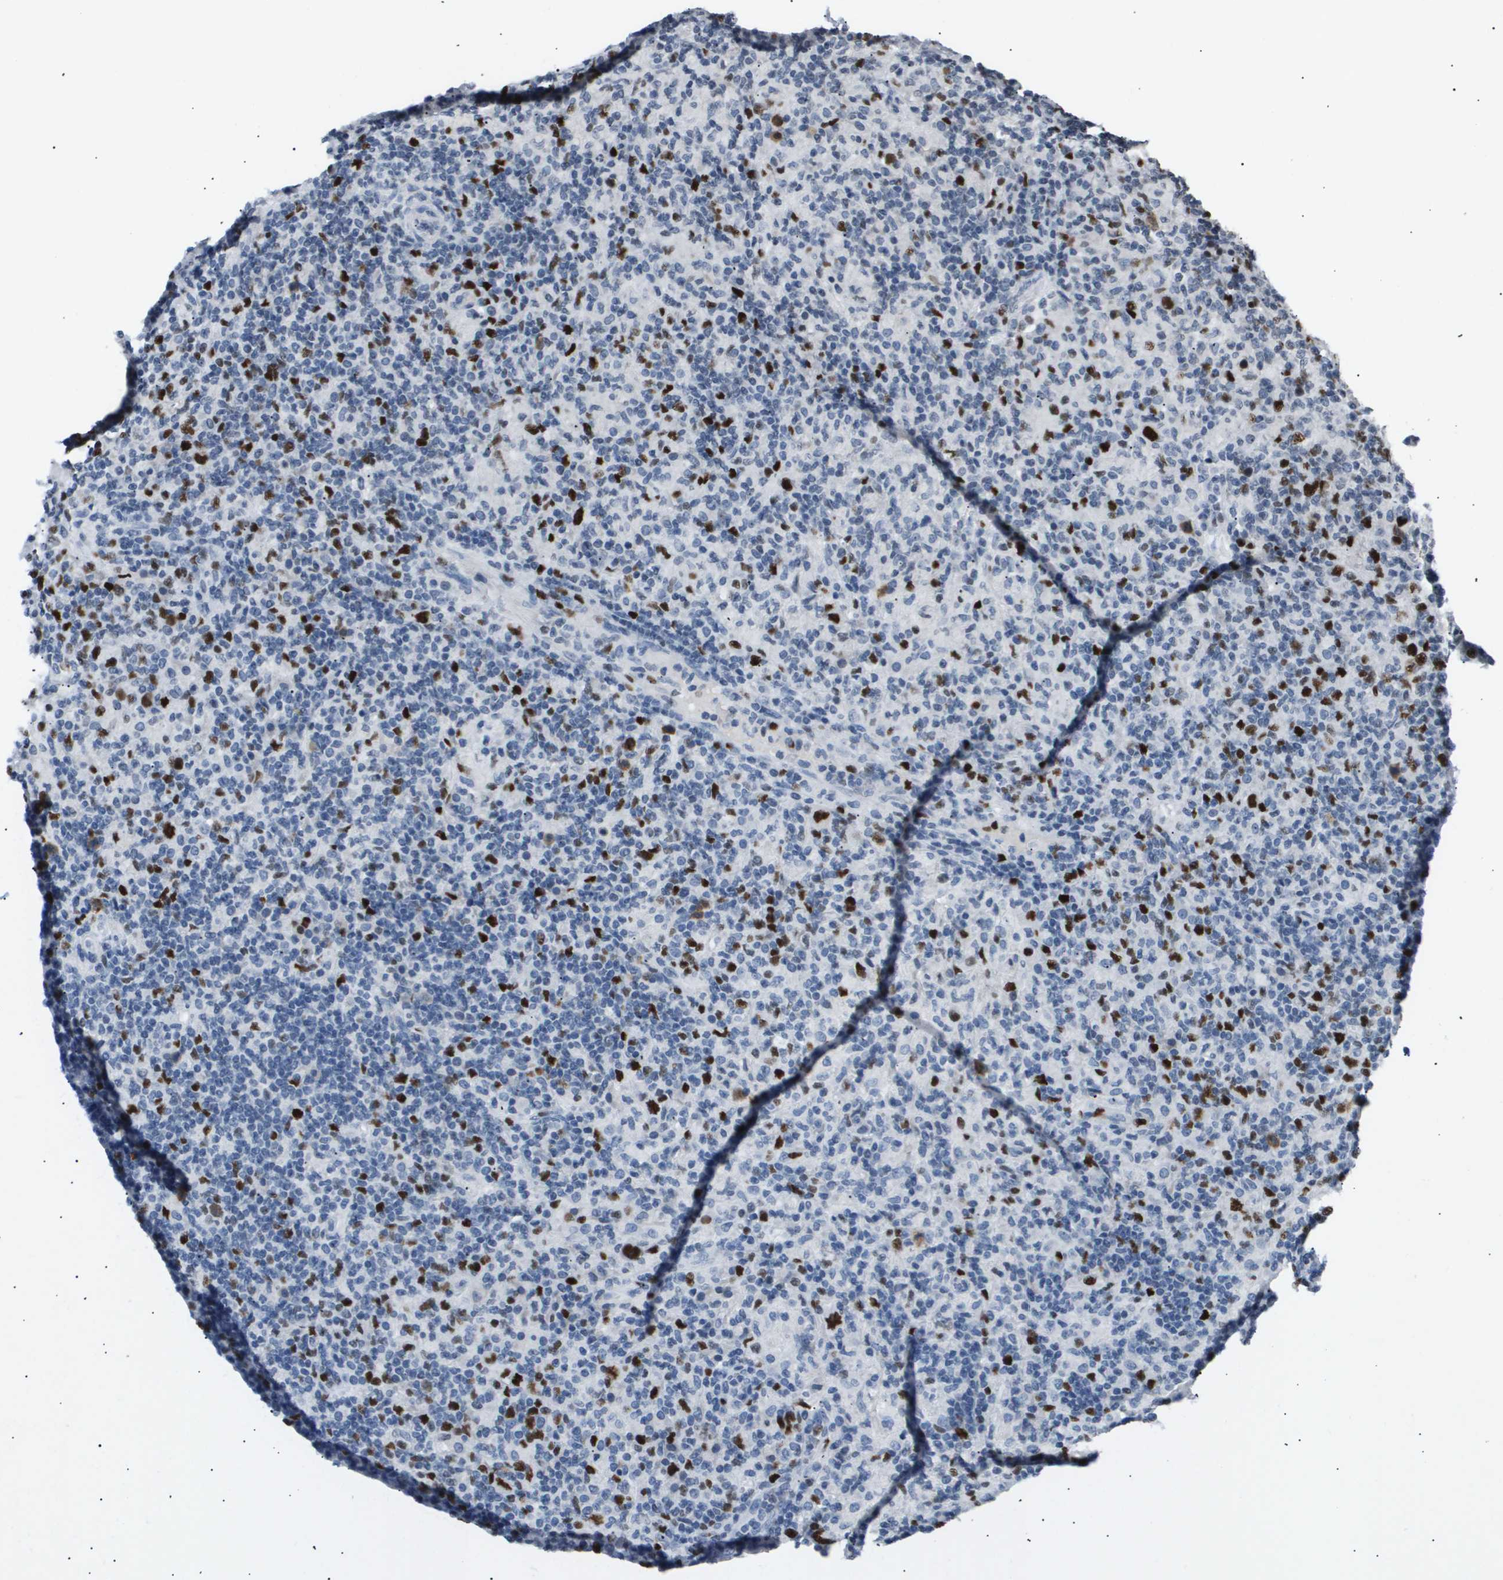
{"staining": {"intensity": "strong", "quantity": "25%-75%", "location": "cytoplasmic/membranous,nuclear"}, "tissue": "lymphoma", "cell_type": "Tumor cells", "image_type": "cancer", "snomed": [{"axis": "morphology", "description": "Hodgkin's disease, NOS"}, {"axis": "topography", "description": "Lymph node"}], "caption": "This is a photomicrograph of immunohistochemistry (IHC) staining of Hodgkin's disease, which shows strong positivity in the cytoplasmic/membranous and nuclear of tumor cells.", "gene": "ANAPC2", "patient": {"sex": "male", "age": 70}}